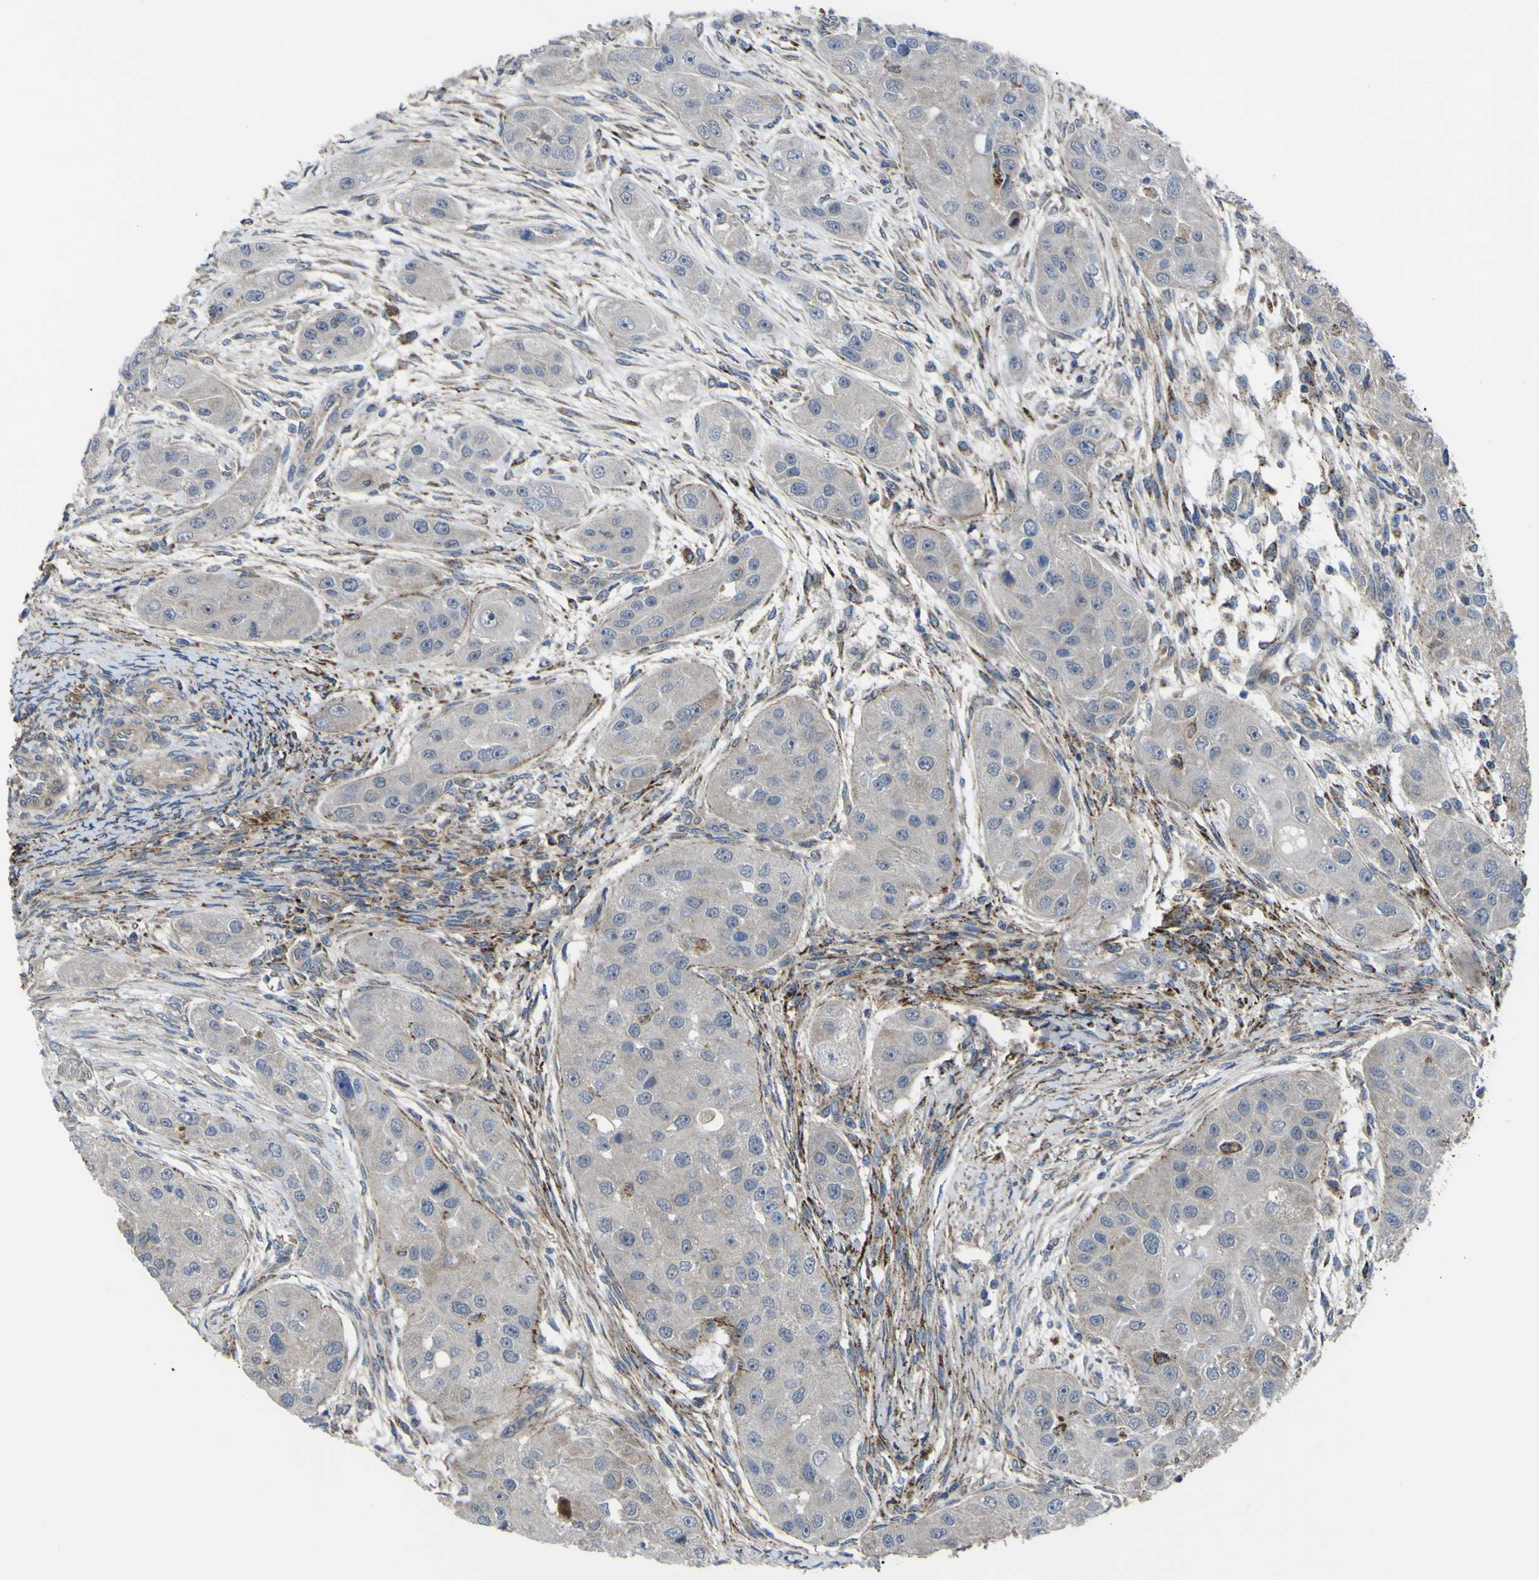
{"staining": {"intensity": "negative", "quantity": "none", "location": "none"}, "tissue": "head and neck cancer", "cell_type": "Tumor cells", "image_type": "cancer", "snomed": [{"axis": "morphology", "description": "Normal tissue, NOS"}, {"axis": "morphology", "description": "Squamous cell carcinoma, NOS"}, {"axis": "topography", "description": "Skeletal muscle"}, {"axis": "topography", "description": "Head-Neck"}], "caption": "Tumor cells are negative for brown protein staining in head and neck cancer.", "gene": "GPLD1", "patient": {"sex": "male", "age": 51}}